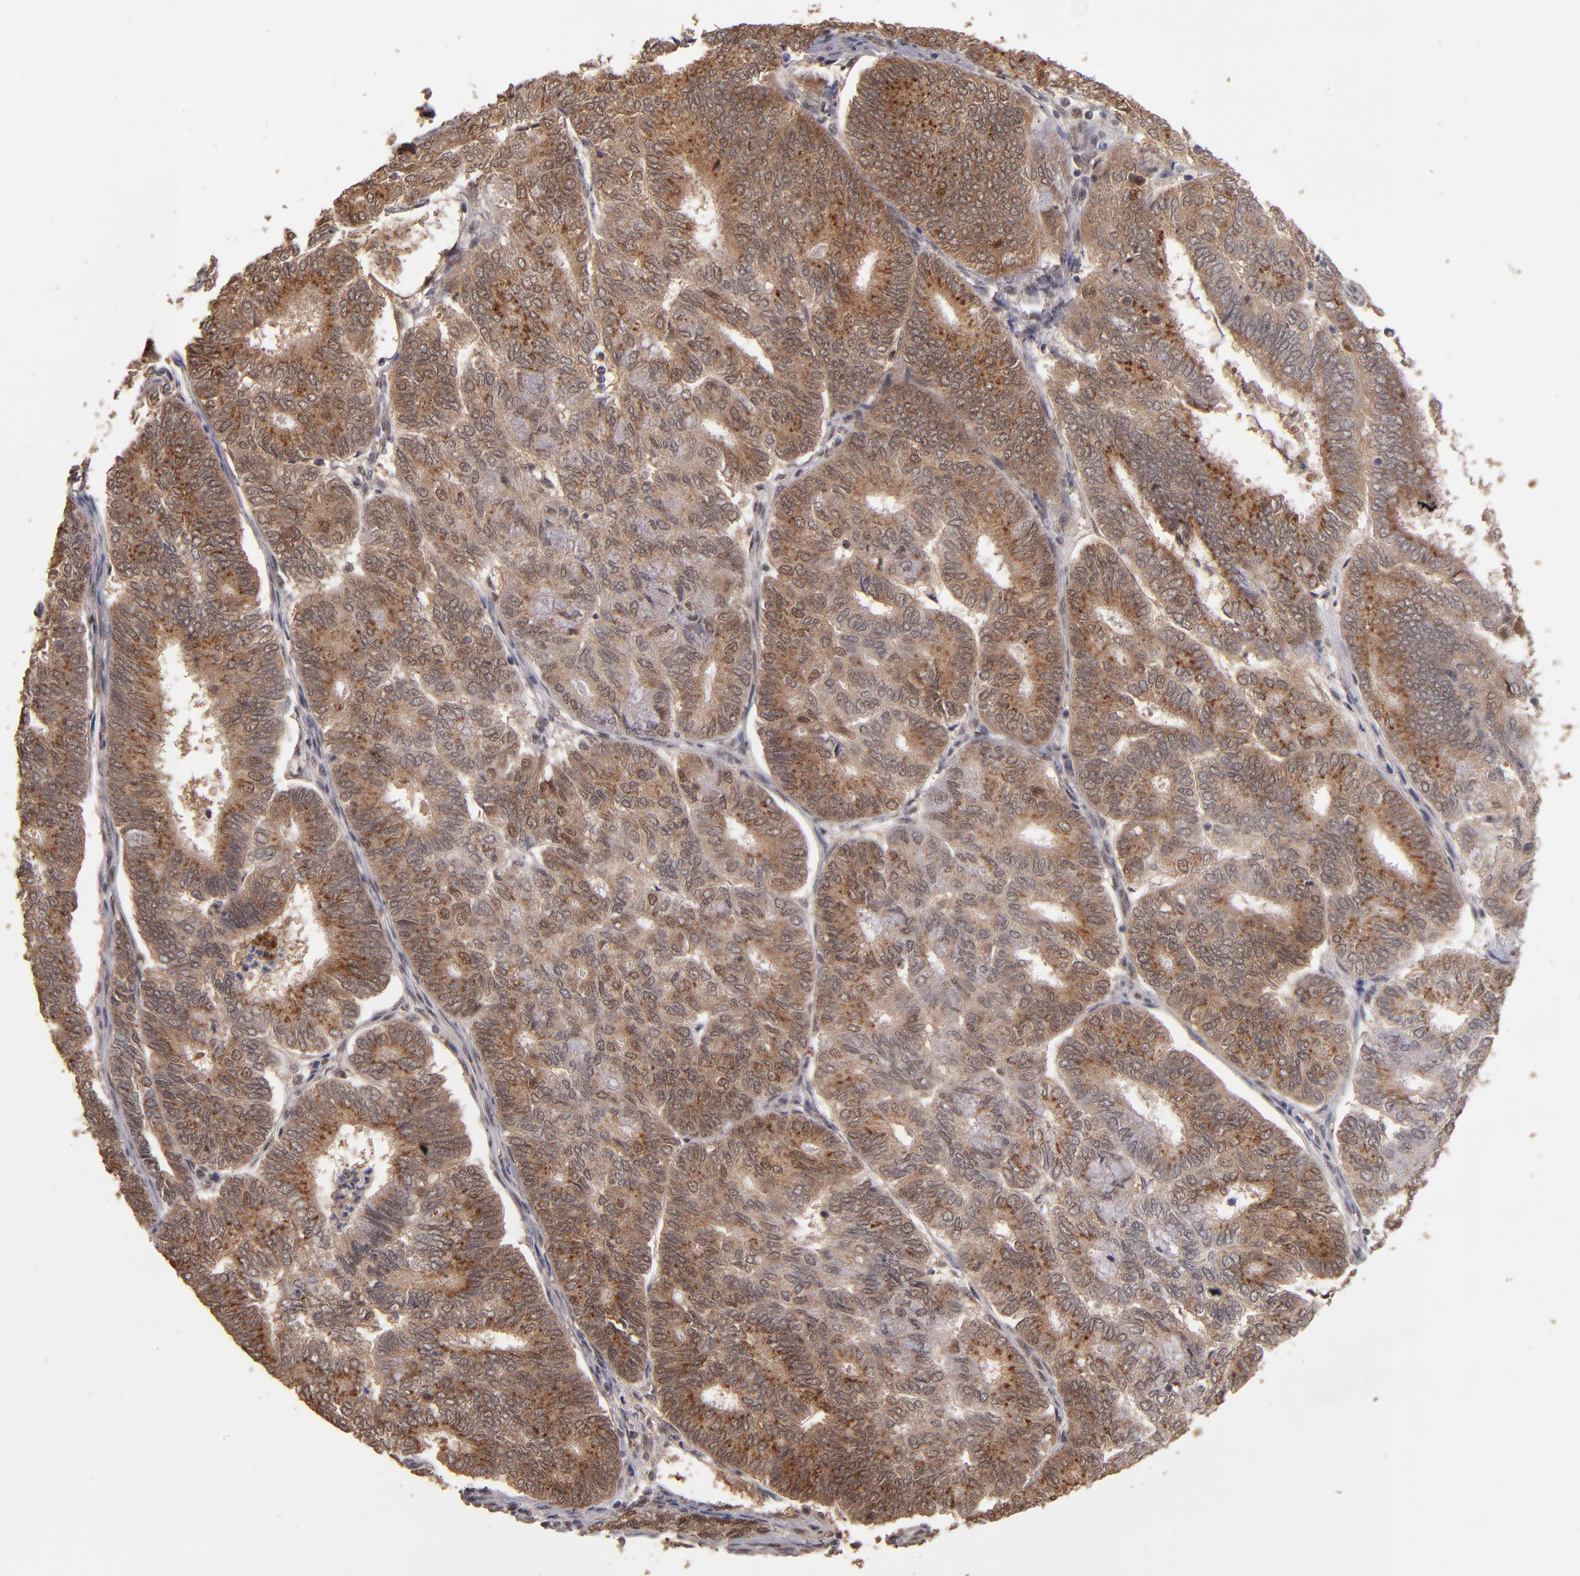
{"staining": {"intensity": "moderate", "quantity": ">75%", "location": "cytoplasmic/membranous"}, "tissue": "endometrial cancer", "cell_type": "Tumor cells", "image_type": "cancer", "snomed": [{"axis": "morphology", "description": "Adenocarcinoma, NOS"}, {"axis": "topography", "description": "Endometrium"}], "caption": "The immunohistochemical stain labels moderate cytoplasmic/membranous positivity in tumor cells of endometrial cancer tissue. (DAB (3,3'-diaminobenzidine) = brown stain, brightfield microscopy at high magnification).", "gene": "EAPP", "patient": {"sex": "female", "age": 59}}